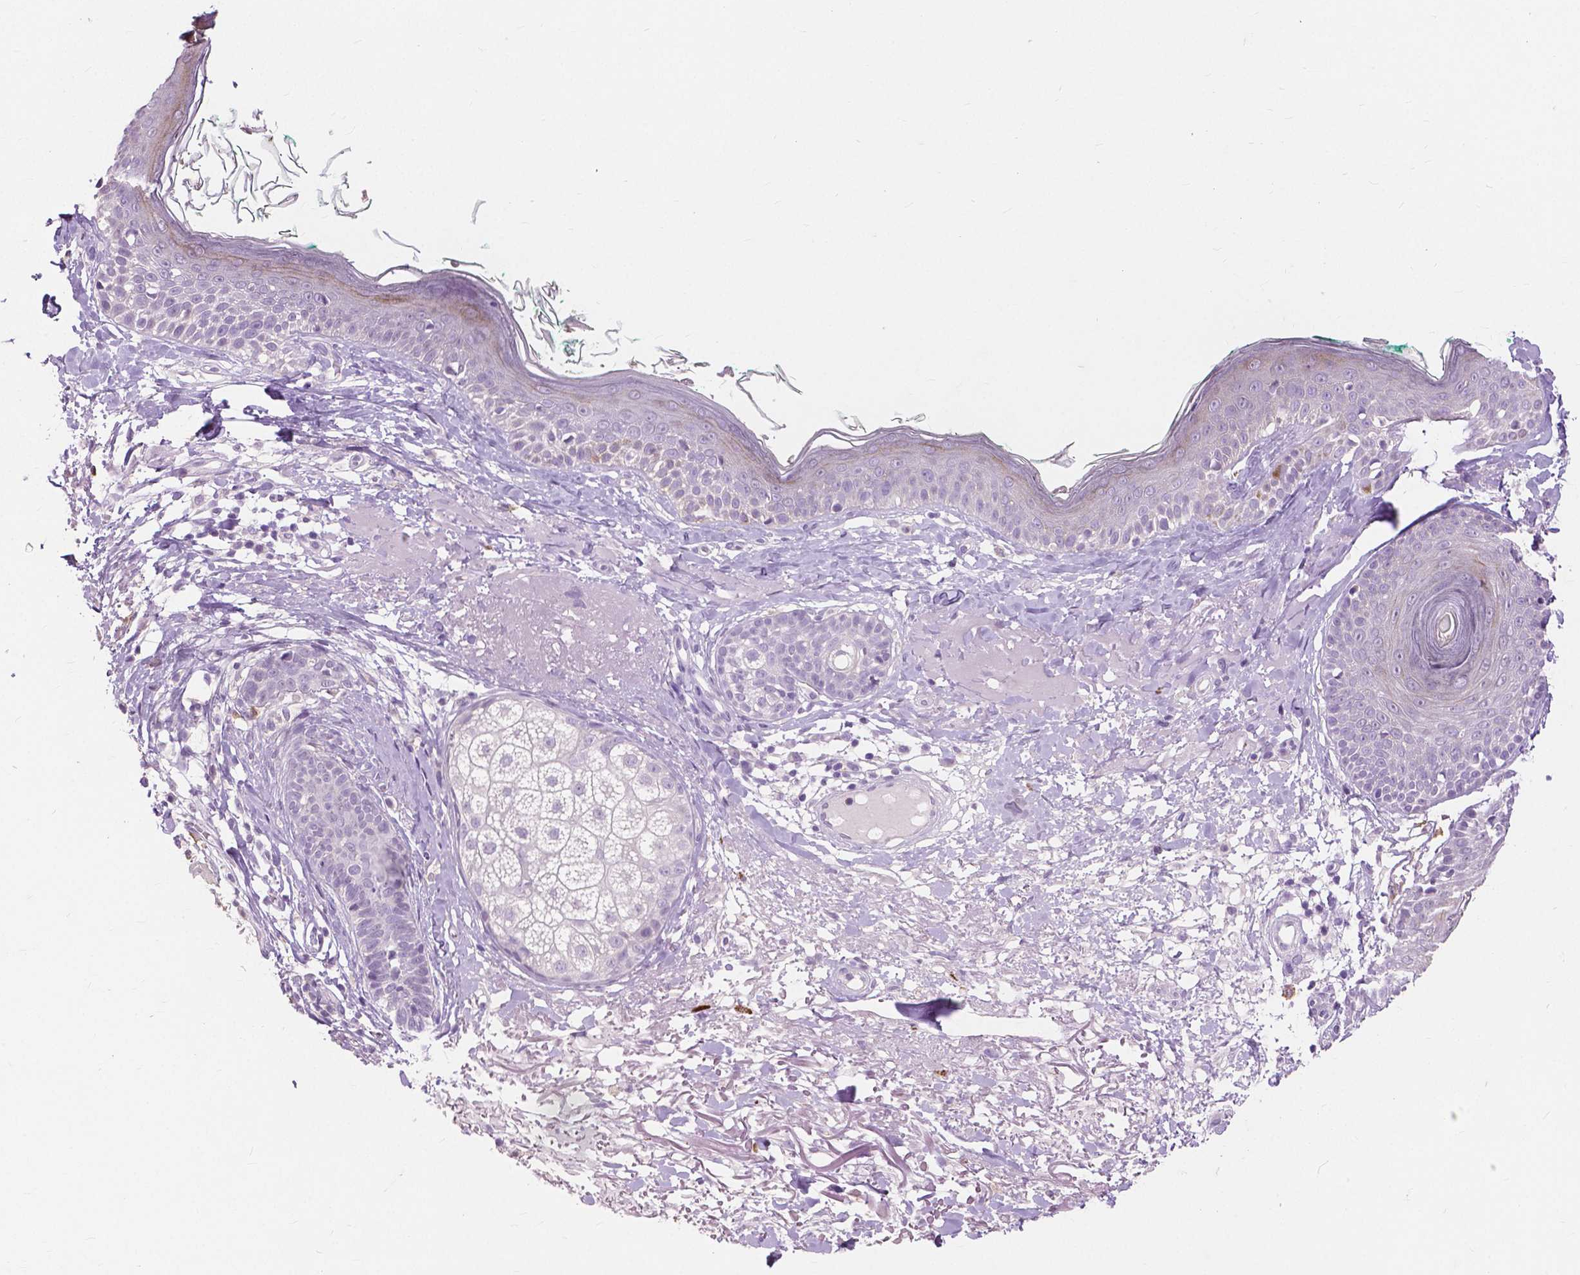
{"staining": {"intensity": "negative", "quantity": "none", "location": "none"}, "tissue": "skin", "cell_type": "Fibroblasts", "image_type": "normal", "snomed": [{"axis": "morphology", "description": "Normal tissue, NOS"}, {"axis": "topography", "description": "Skin"}], "caption": "Skin was stained to show a protein in brown. There is no significant staining in fibroblasts. (DAB (3,3'-diaminobenzidine) immunohistochemistry (IHC), high magnification).", "gene": "CXCR2", "patient": {"sex": "male", "age": 73}}